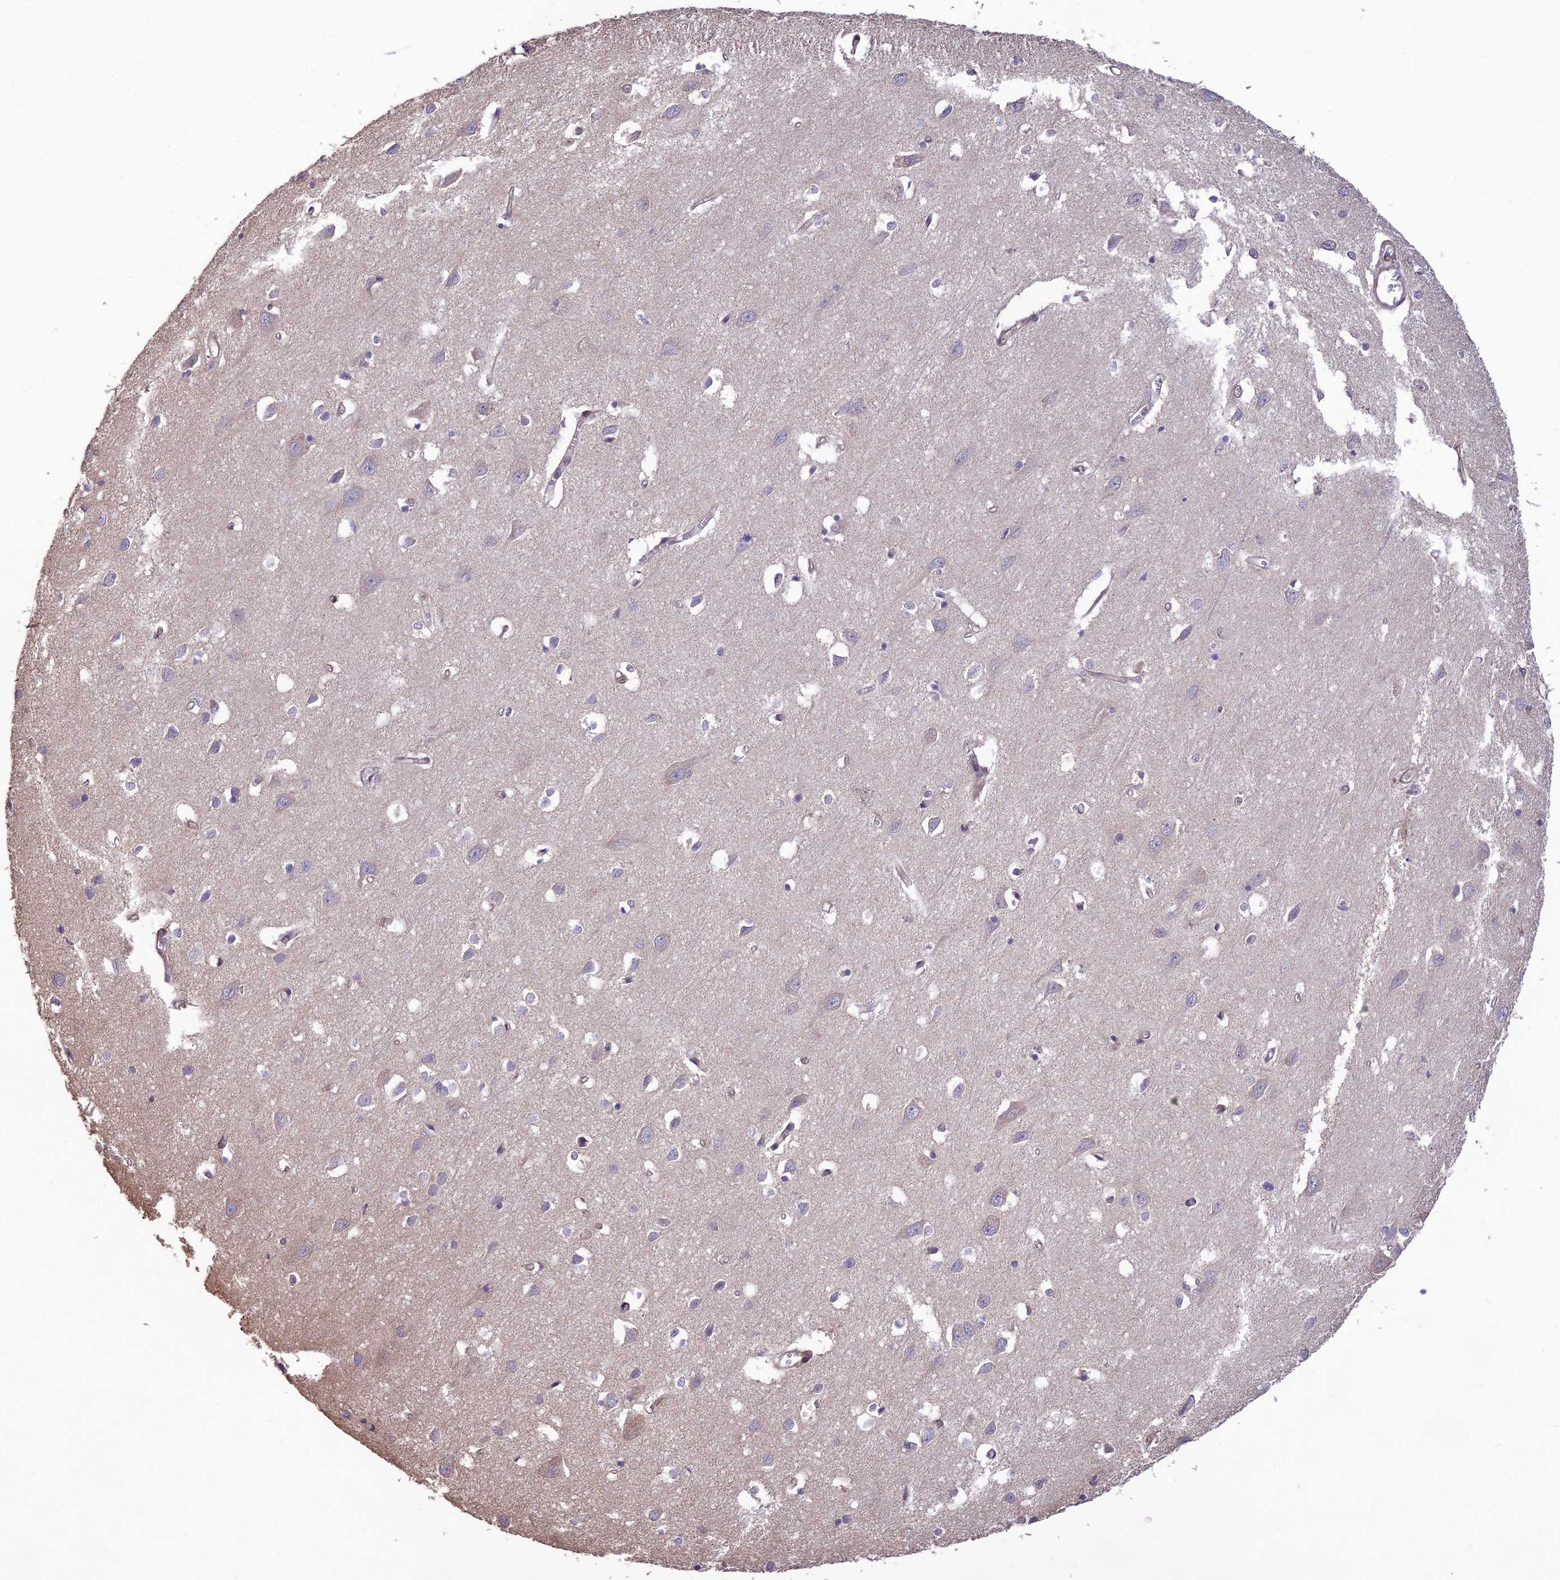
{"staining": {"intensity": "moderate", "quantity": "25%-75%", "location": "cytoplasmic/membranous"}, "tissue": "cerebral cortex", "cell_type": "Endothelial cells", "image_type": "normal", "snomed": [{"axis": "morphology", "description": "Normal tissue, NOS"}, {"axis": "topography", "description": "Cerebral cortex"}], "caption": "The immunohistochemical stain highlights moderate cytoplasmic/membranous expression in endothelial cells of benign cerebral cortex.", "gene": "PAGR1", "patient": {"sex": "female", "age": 64}}